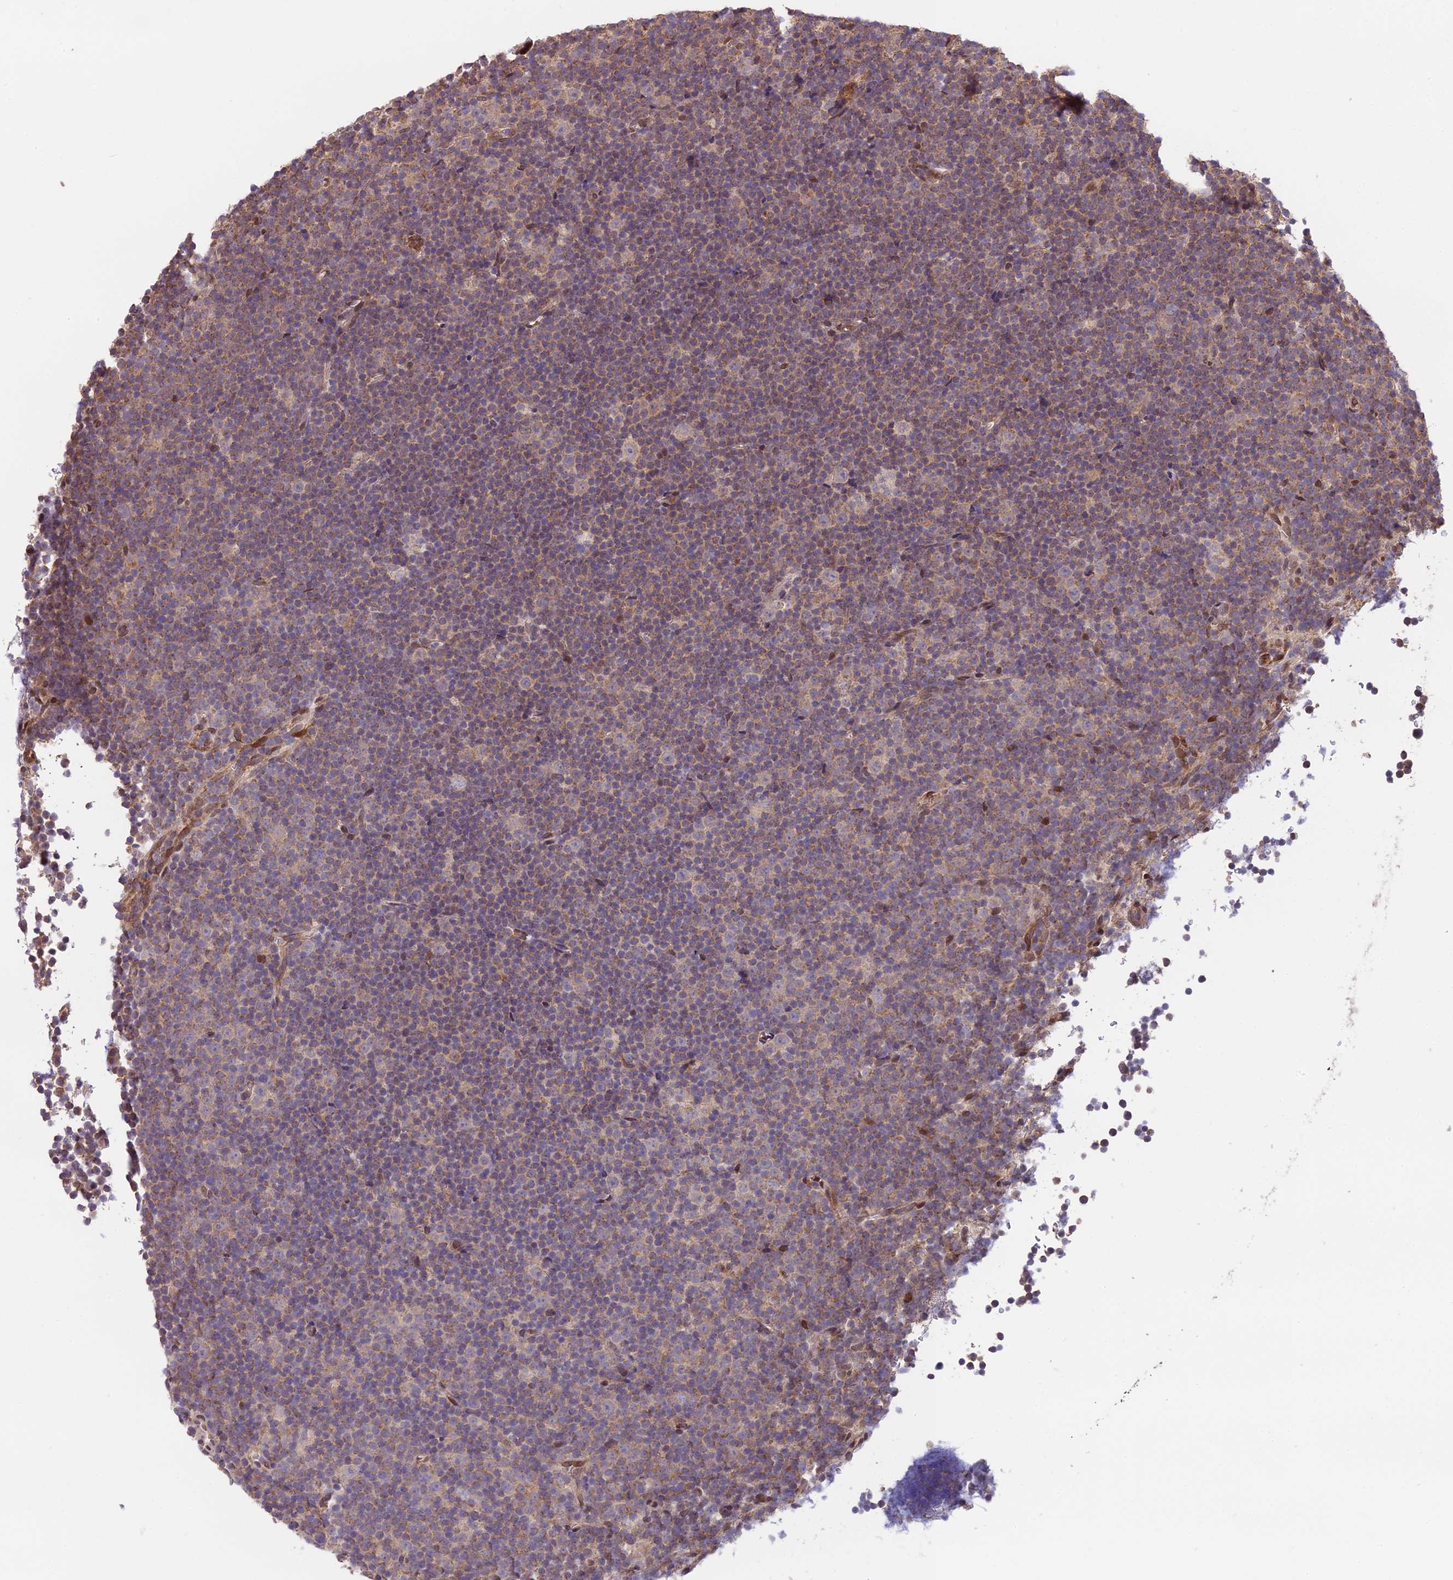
{"staining": {"intensity": "moderate", "quantity": "25%-75%", "location": "cytoplasmic/membranous"}, "tissue": "lymphoma", "cell_type": "Tumor cells", "image_type": "cancer", "snomed": [{"axis": "morphology", "description": "Malignant lymphoma, non-Hodgkin's type, Low grade"}, {"axis": "topography", "description": "Lymph node"}], "caption": "Tumor cells display medium levels of moderate cytoplasmic/membranous positivity in about 25%-75% of cells in lymphoma.", "gene": "CYP2R1", "patient": {"sex": "female", "age": 67}}